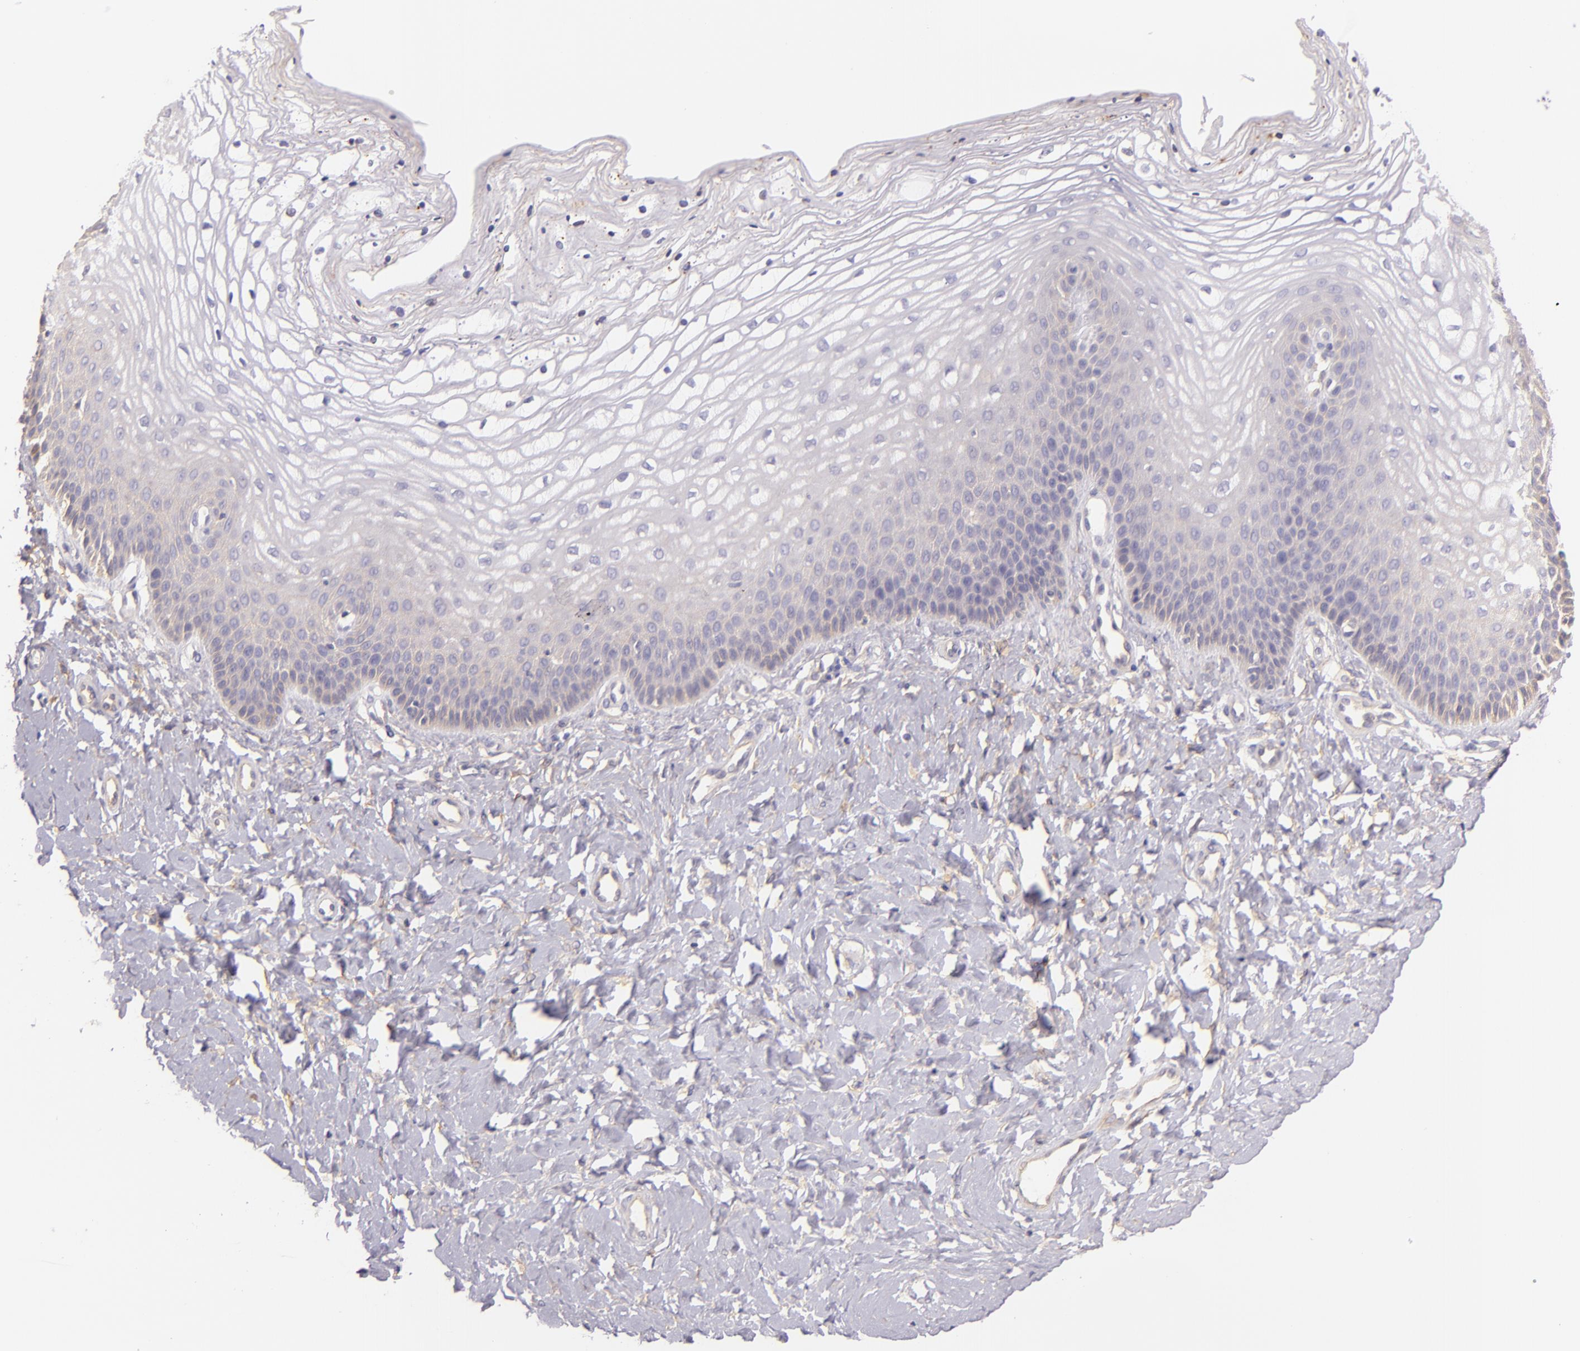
{"staining": {"intensity": "weak", "quantity": "<25%", "location": "cytoplasmic/membranous"}, "tissue": "vagina", "cell_type": "Squamous epithelial cells", "image_type": "normal", "snomed": [{"axis": "morphology", "description": "Normal tissue, NOS"}, {"axis": "topography", "description": "Vagina"}], "caption": "Squamous epithelial cells show no significant positivity in benign vagina.", "gene": "CTSF", "patient": {"sex": "female", "age": 68}}